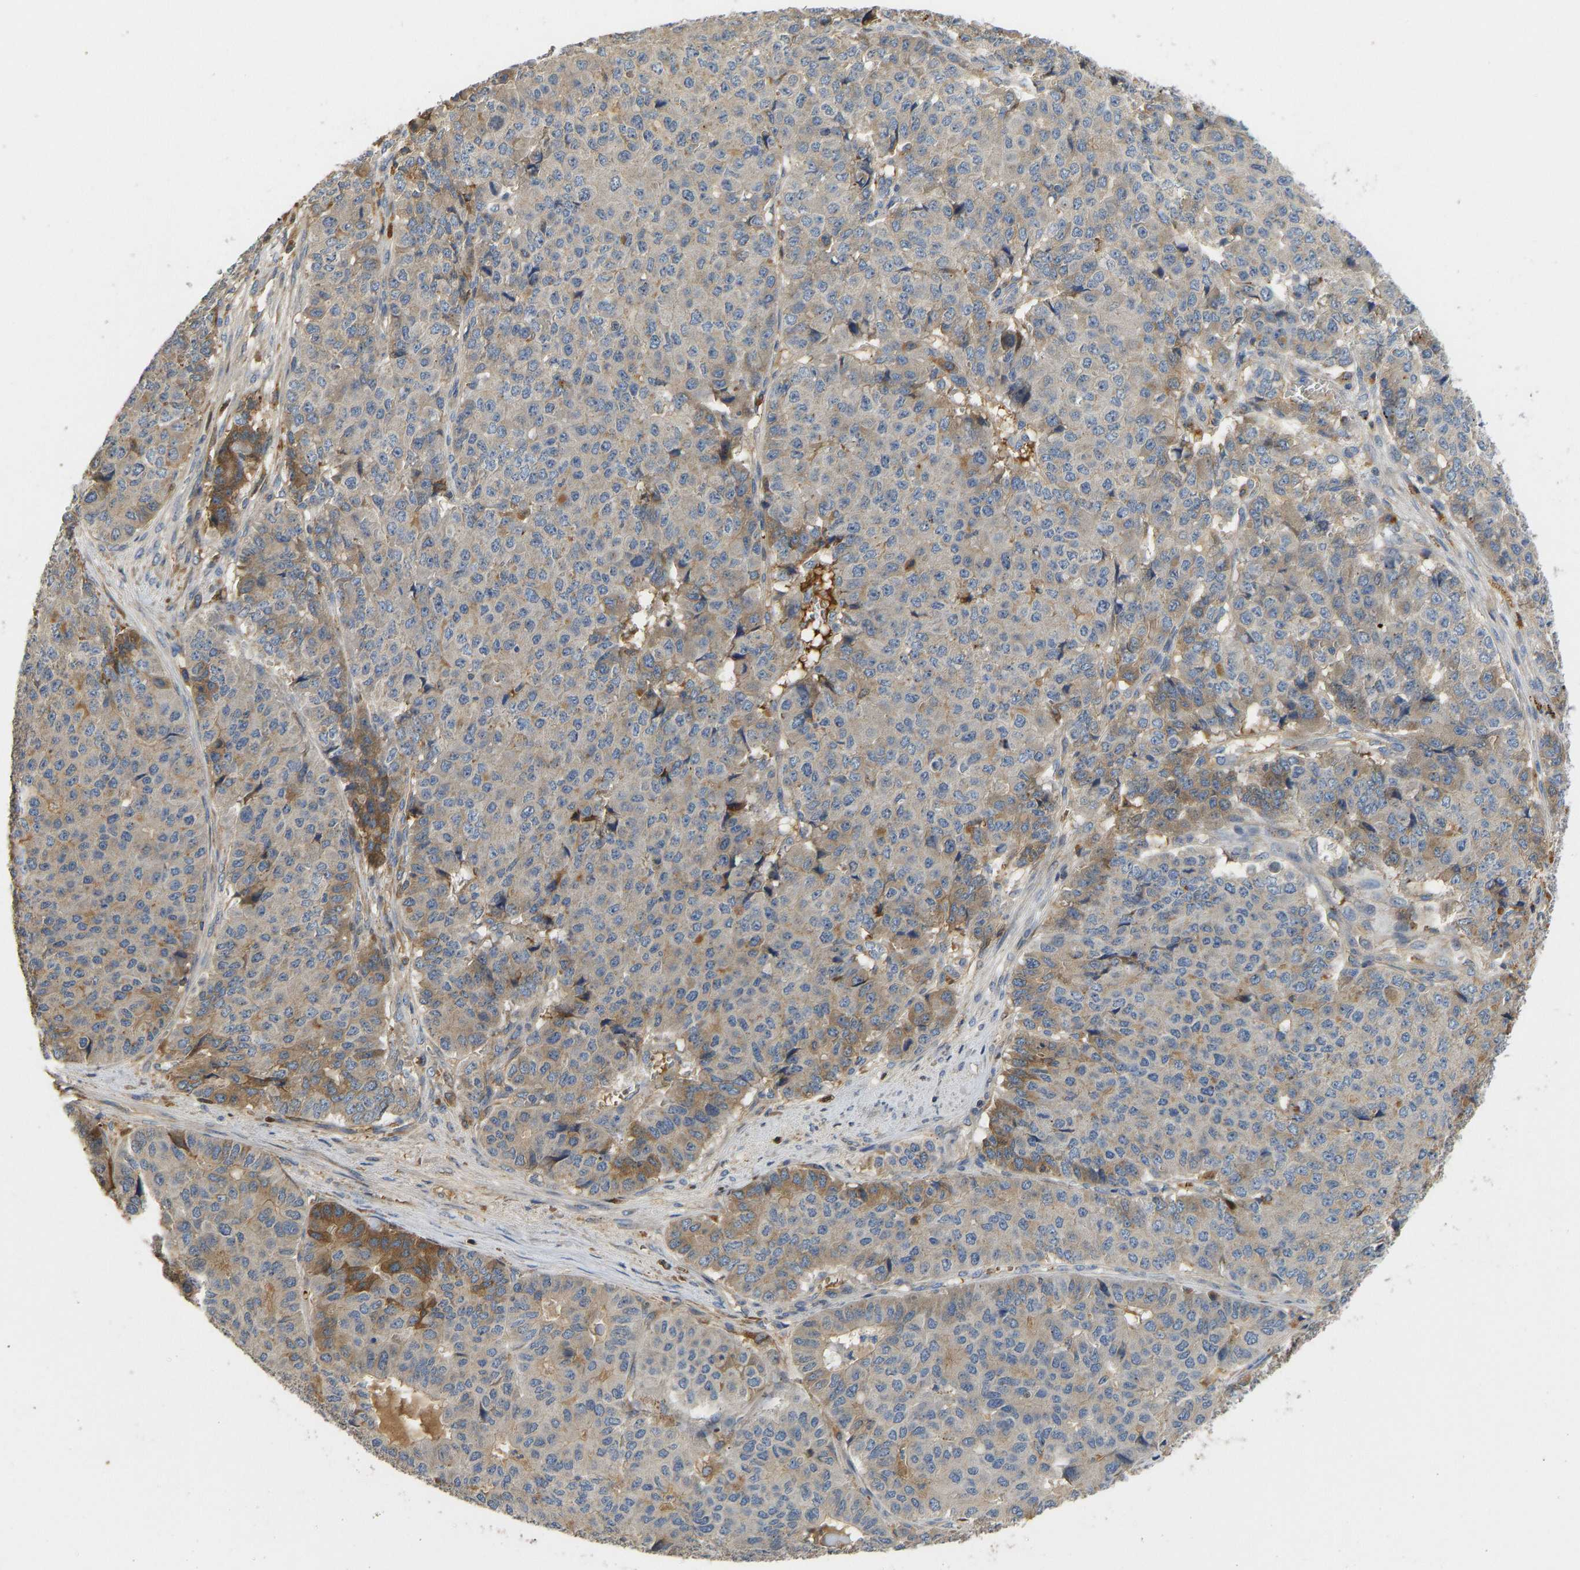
{"staining": {"intensity": "moderate", "quantity": "<25%", "location": "cytoplasmic/membranous"}, "tissue": "pancreatic cancer", "cell_type": "Tumor cells", "image_type": "cancer", "snomed": [{"axis": "morphology", "description": "Adenocarcinoma, NOS"}, {"axis": "topography", "description": "Pancreas"}], "caption": "Pancreatic cancer stained with a brown dye shows moderate cytoplasmic/membranous positive staining in about <25% of tumor cells.", "gene": "VCPKMT", "patient": {"sex": "male", "age": 50}}